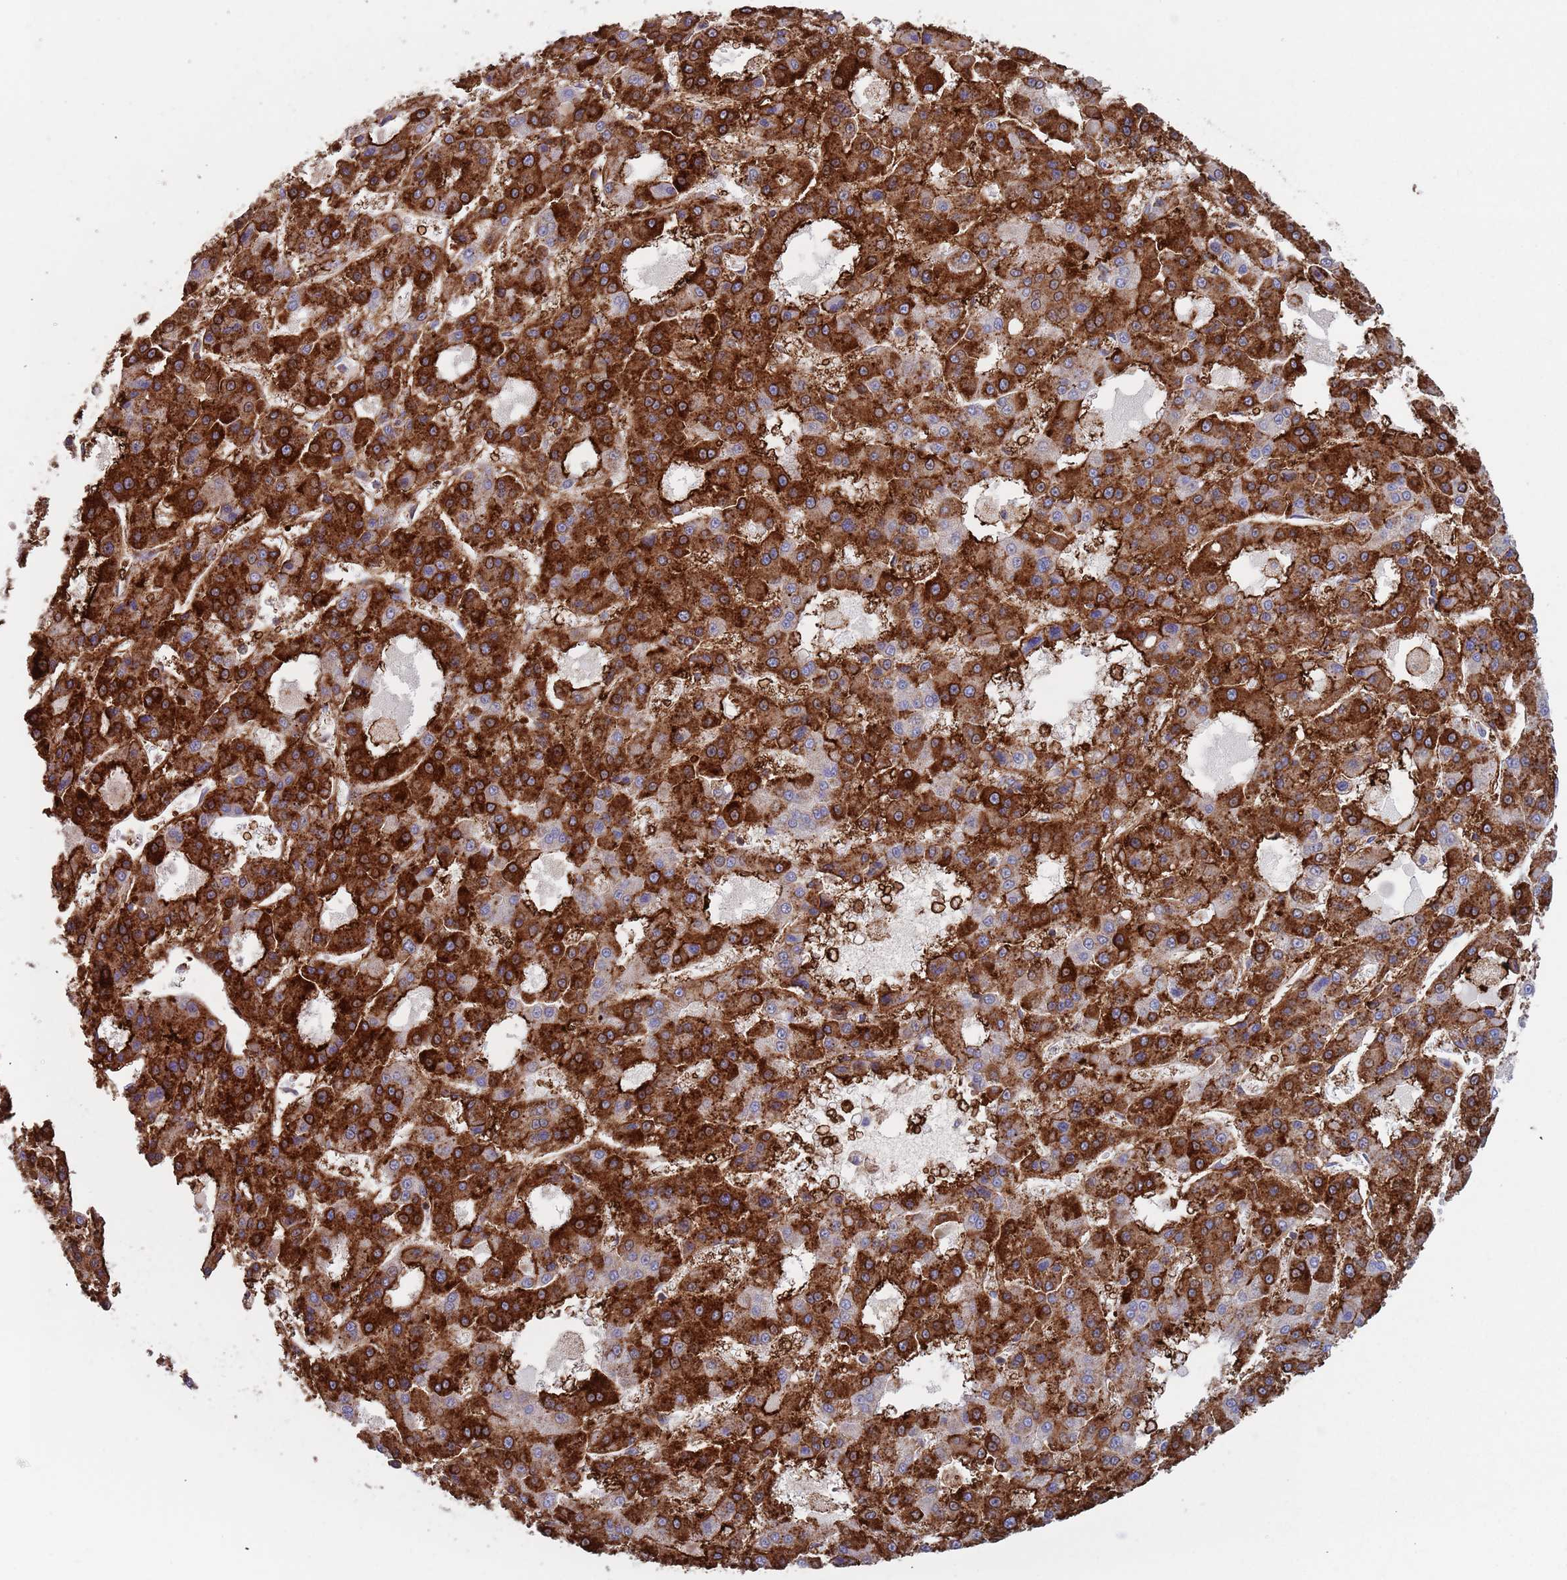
{"staining": {"intensity": "strong", "quantity": ">75%", "location": "cytoplasmic/membranous"}, "tissue": "liver cancer", "cell_type": "Tumor cells", "image_type": "cancer", "snomed": [{"axis": "morphology", "description": "Carcinoma, Hepatocellular, NOS"}, {"axis": "topography", "description": "Liver"}], "caption": "Brown immunohistochemical staining in human liver hepatocellular carcinoma displays strong cytoplasmic/membranous staining in about >75% of tumor cells. The staining was performed using DAB, with brown indicating positive protein expression. Nuclei are stained blue with hematoxylin.", "gene": "RNF144A", "patient": {"sex": "male", "age": 70}}